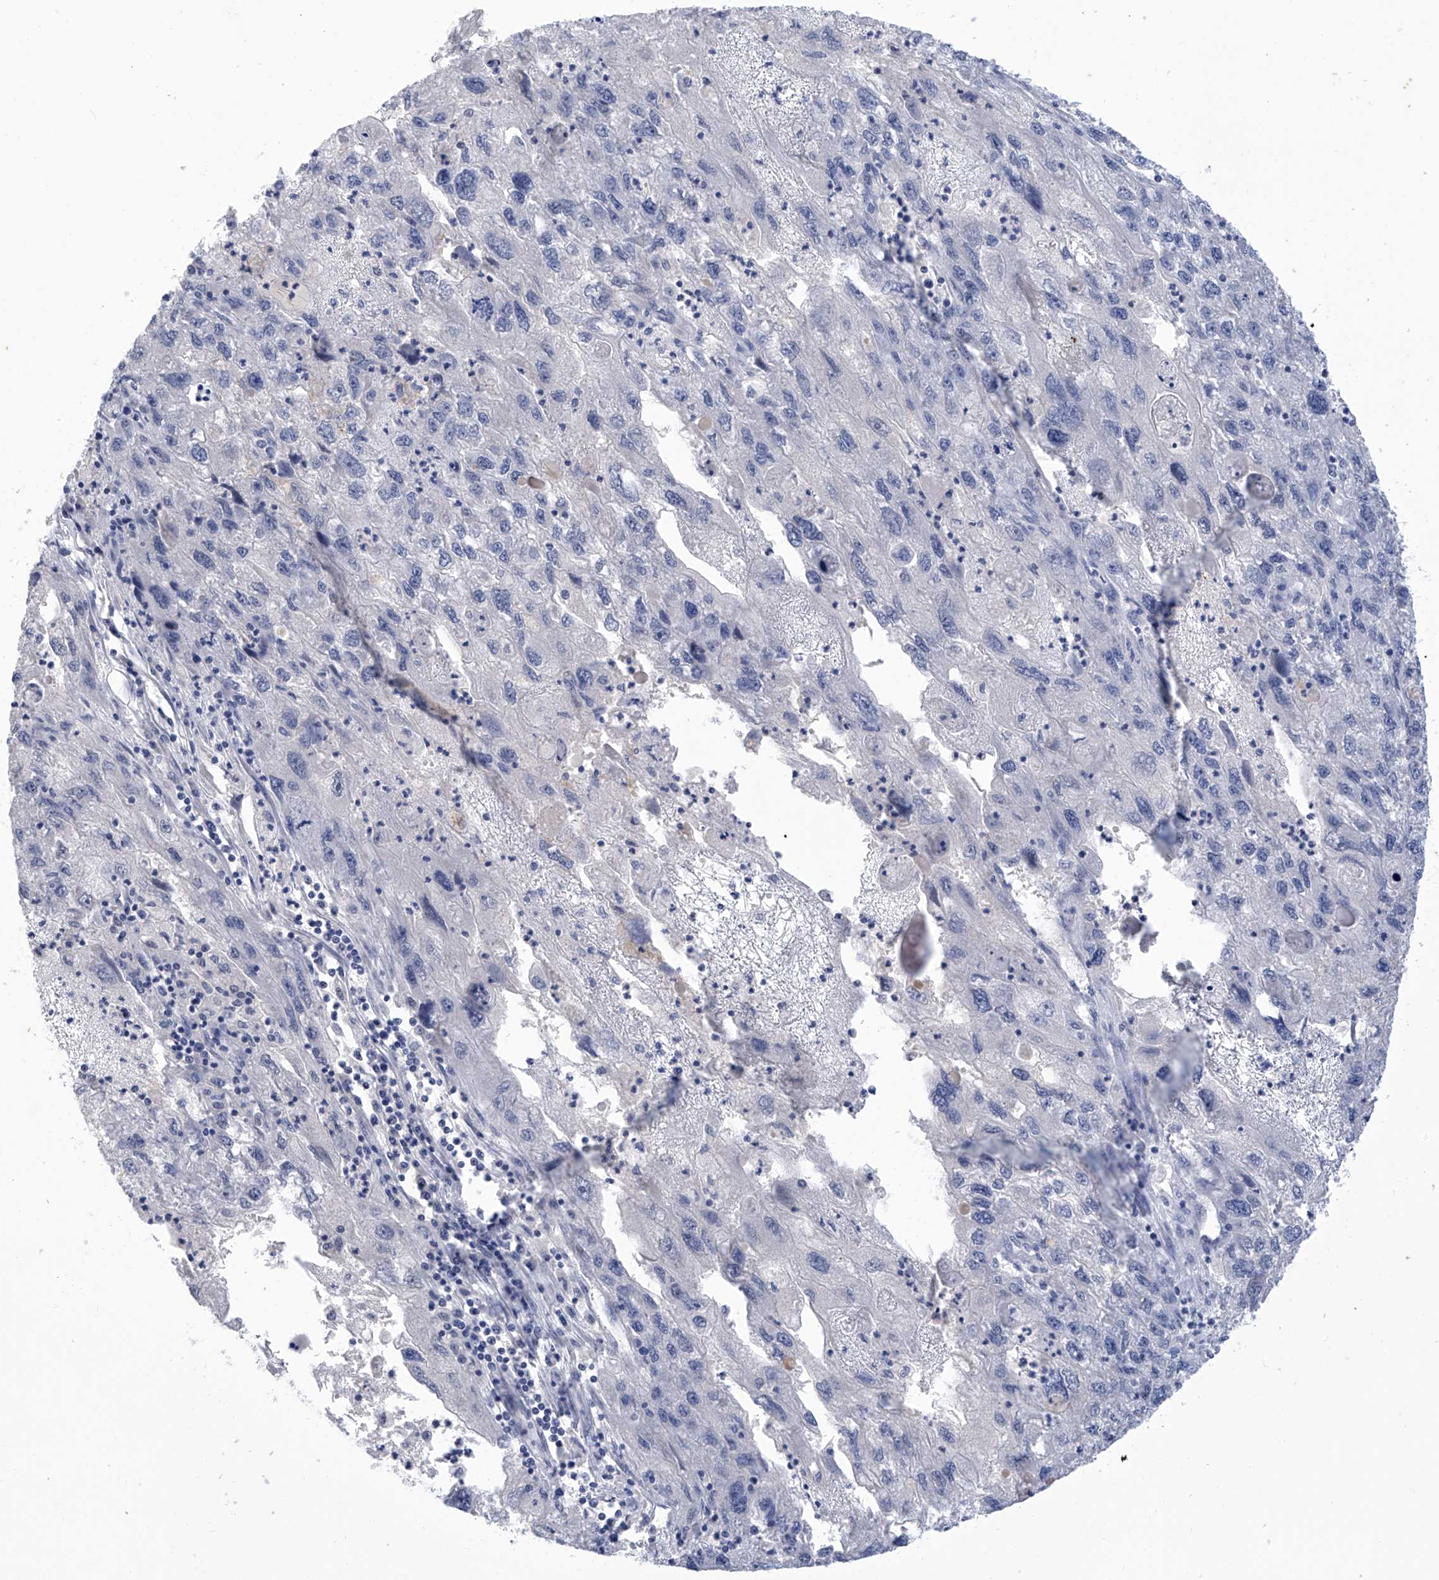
{"staining": {"intensity": "negative", "quantity": "none", "location": "none"}, "tissue": "endometrial cancer", "cell_type": "Tumor cells", "image_type": "cancer", "snomed": [{"axis": "morphology", "description": "Adenocarcinoma, NOS"}, {"axis": "topography", "description": "Endometrium"}], "caption": "Adenocarcinoma (endometrial) was stained to show a protein in brown. There is no significant staining in tumor cells. (DAB (3,3'-diaminobenzidine) immunohistochemistry, high magnification).", "gene": "IBA57", "patient": {"sex": "female", "age": 49}}